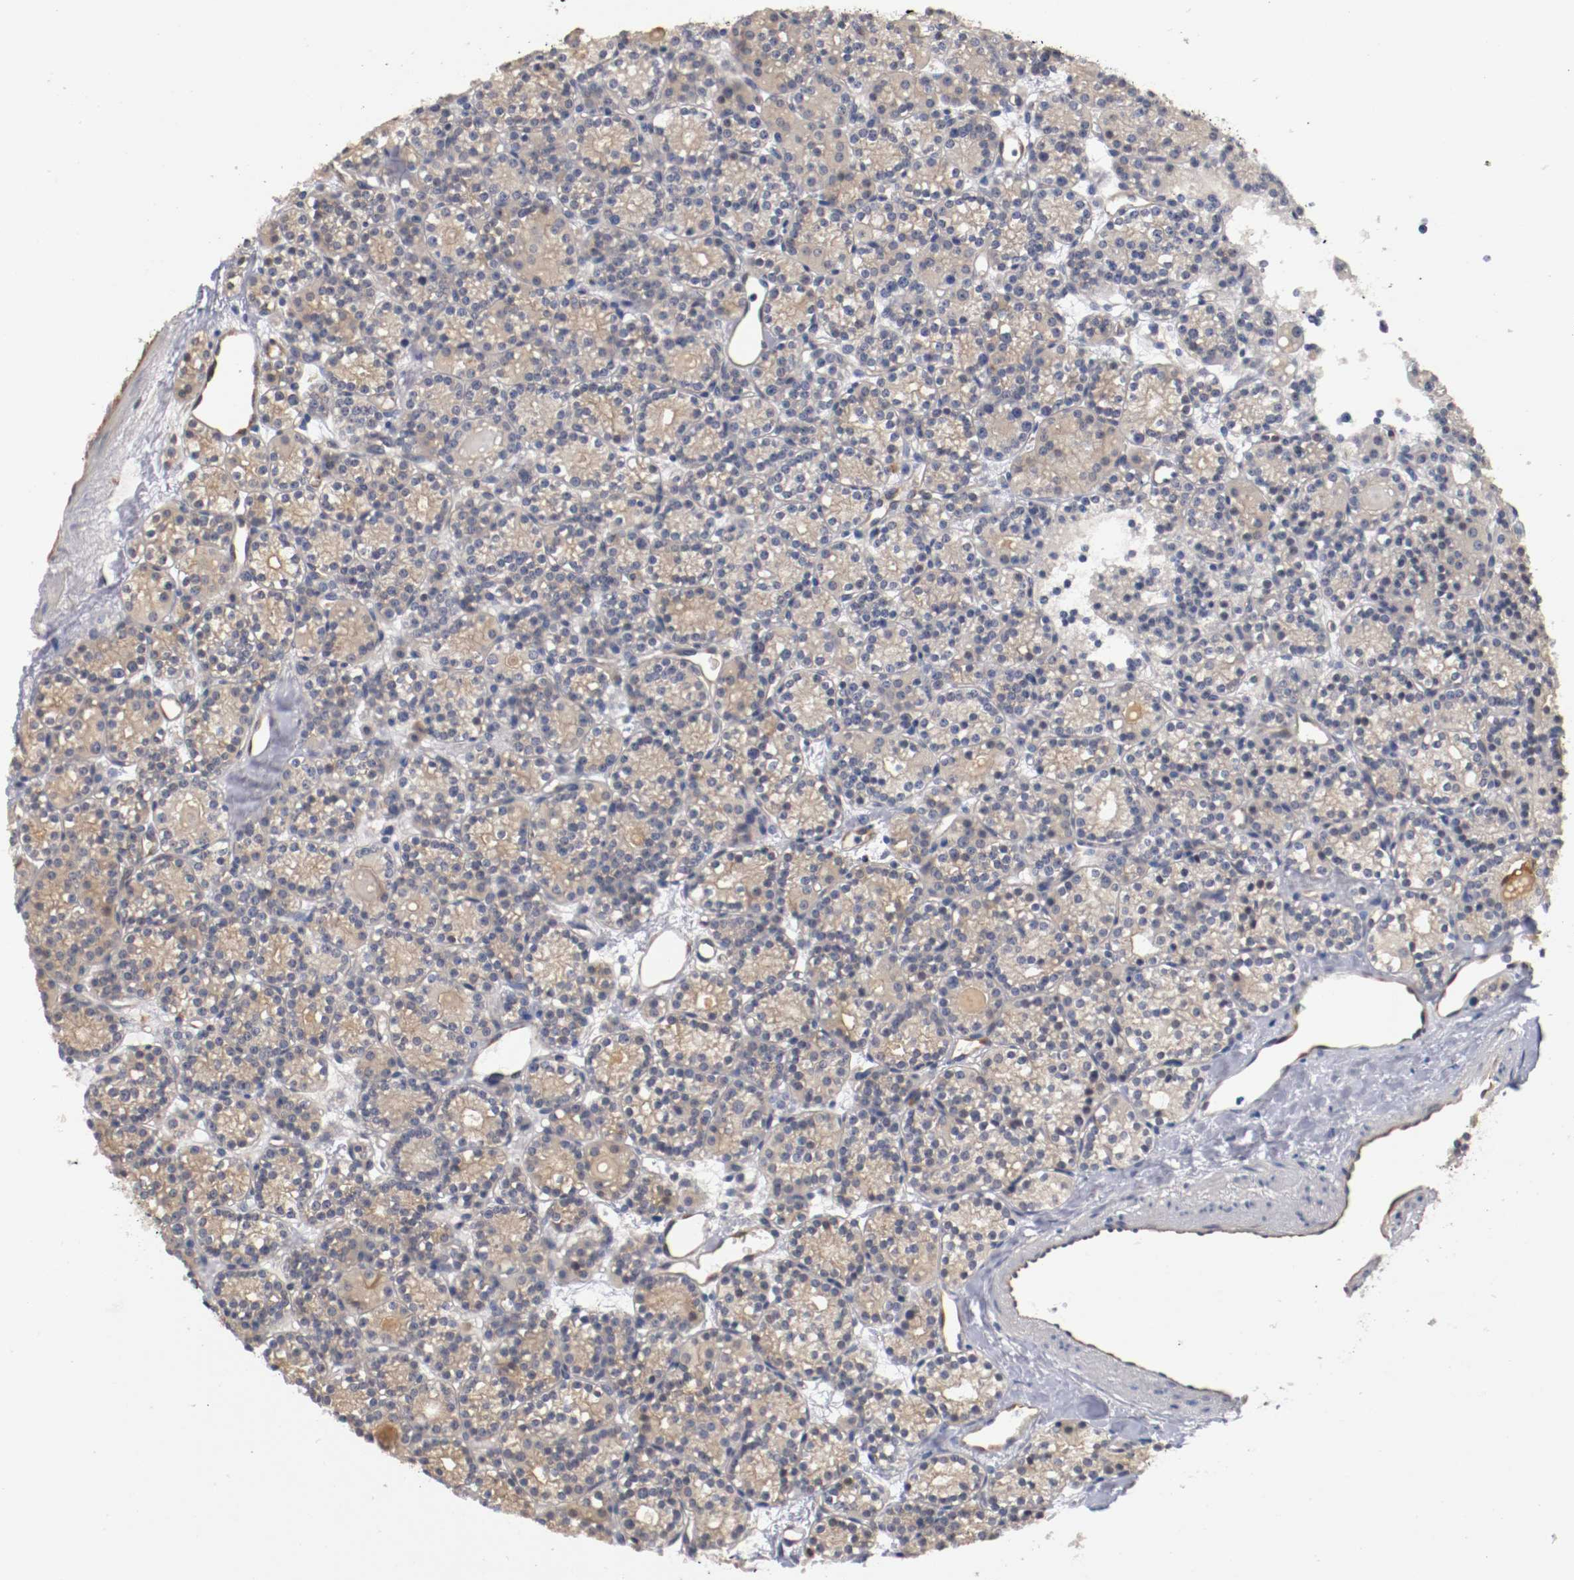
{"staining": {"intensity": "weak", "quantity": "25%-75%", "location": "cytoplasmic/membranous"}, "tissue": "parathyroid gland", "cell_type": "Glandular cells", "image_type": "normal", "snomed": [{"axis": "morphology", "description": "Normal tissue, NOS"}, {"axis": "topography", "description": "Parathyroid gland"}], "caption": "Parathyroid gland stained with immunohistochemistry (IHC) shows weak cytoplasmic/membranous expression in approximately 25%-75% of glandular cells.", "gene": "RBM23", "patient": {"sex": "female", "age": 64}}